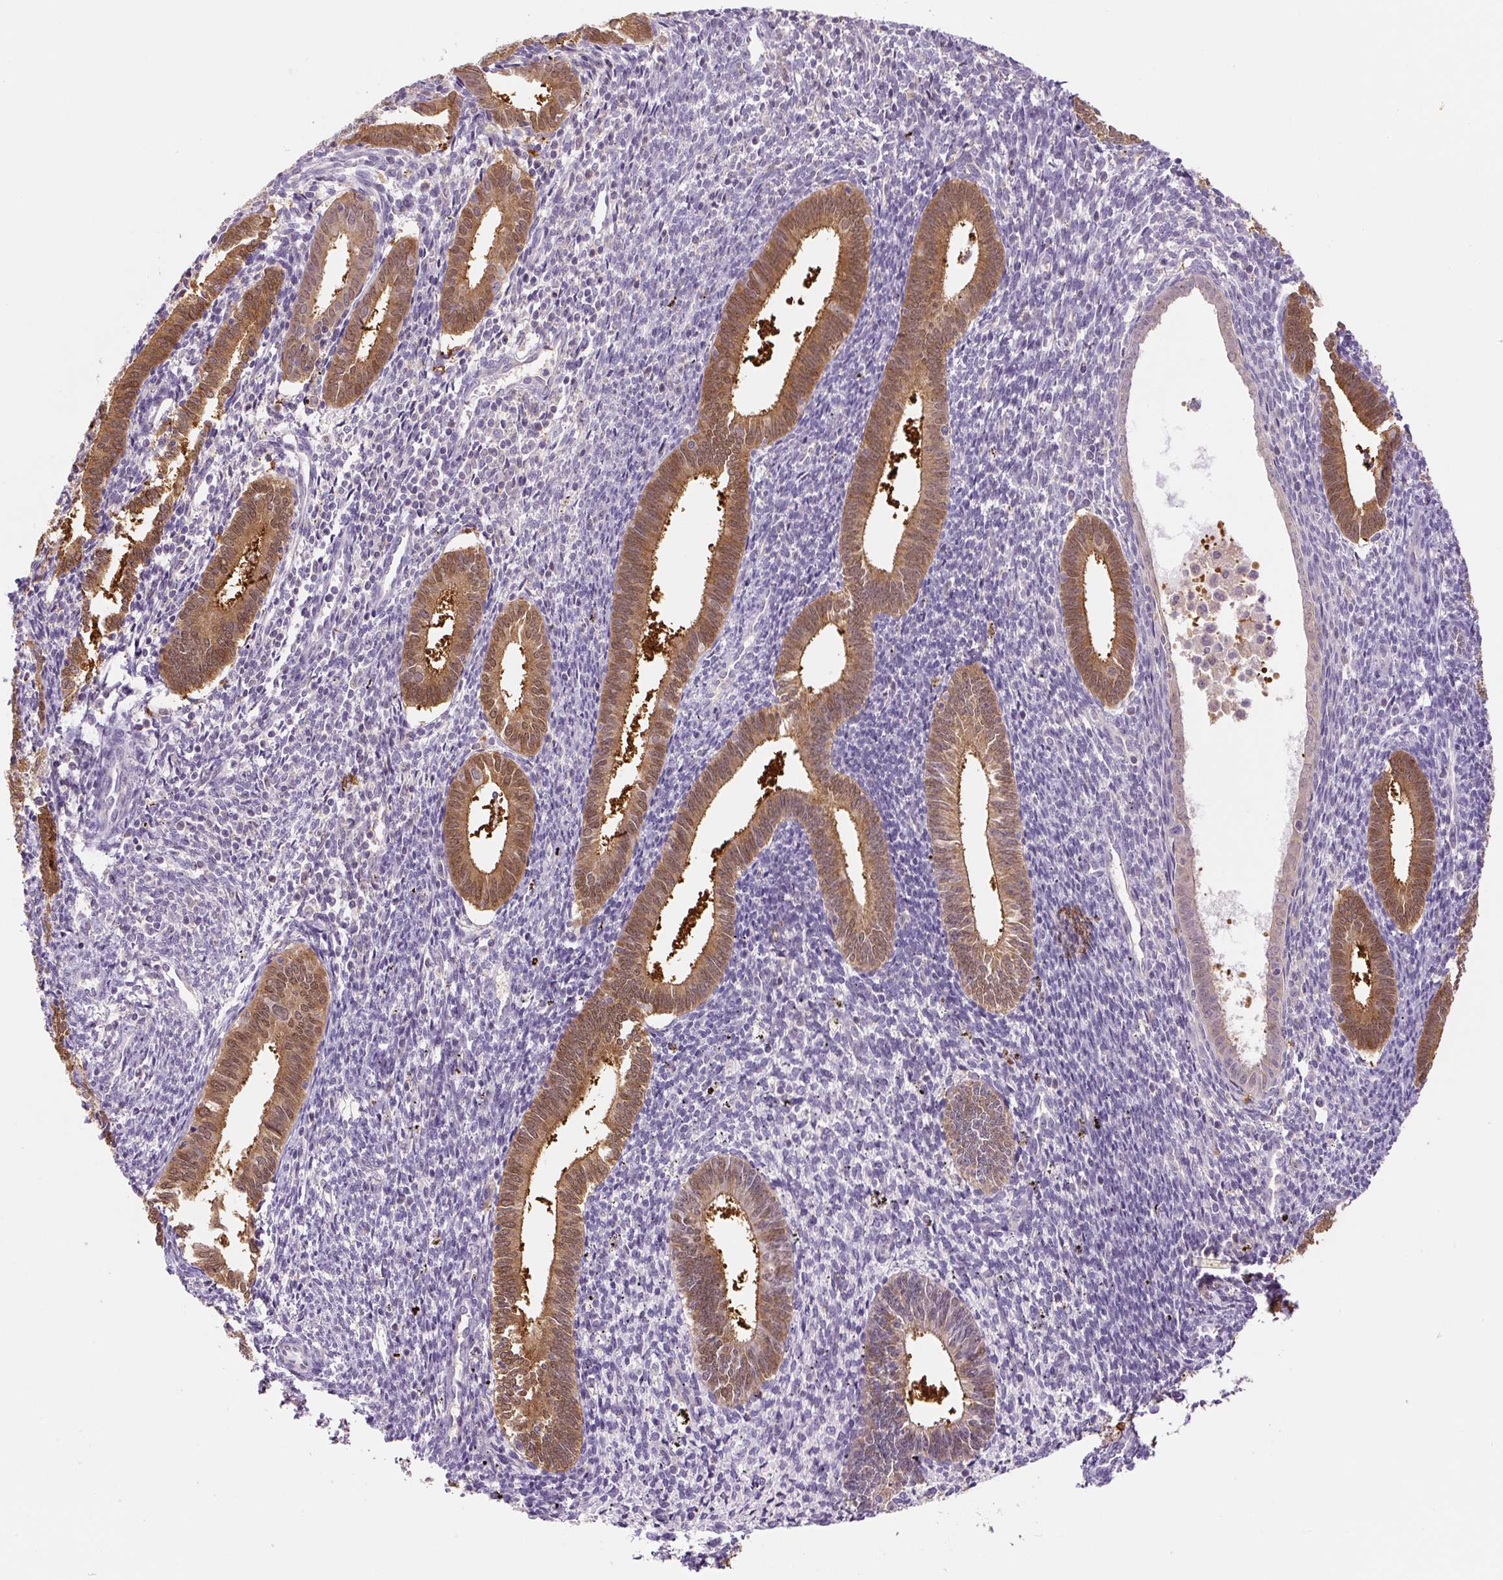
{"staining": {"intensity": "negative", "quantity": "none", "location": "none"}, "tissue": "endometrium", "cell_type": "Cells in endometrial stroma", "image_type": "normal", "snomed": [{"axis": "morphology", "description": "Normal tissue, NOS"}, {"axis": "topography", "description": "Endometrium"}], "caption": "Immunohistochemical staining of normal human endometrium shows no significant staining in cells in endometrial stroma. (Stains: DAB IHC with hematoxylin counter stain, Microscopy: brightfield microscopy at high magnification).", "gene": "SPSB2", "patient": {"sex": "female", "age": 41}}